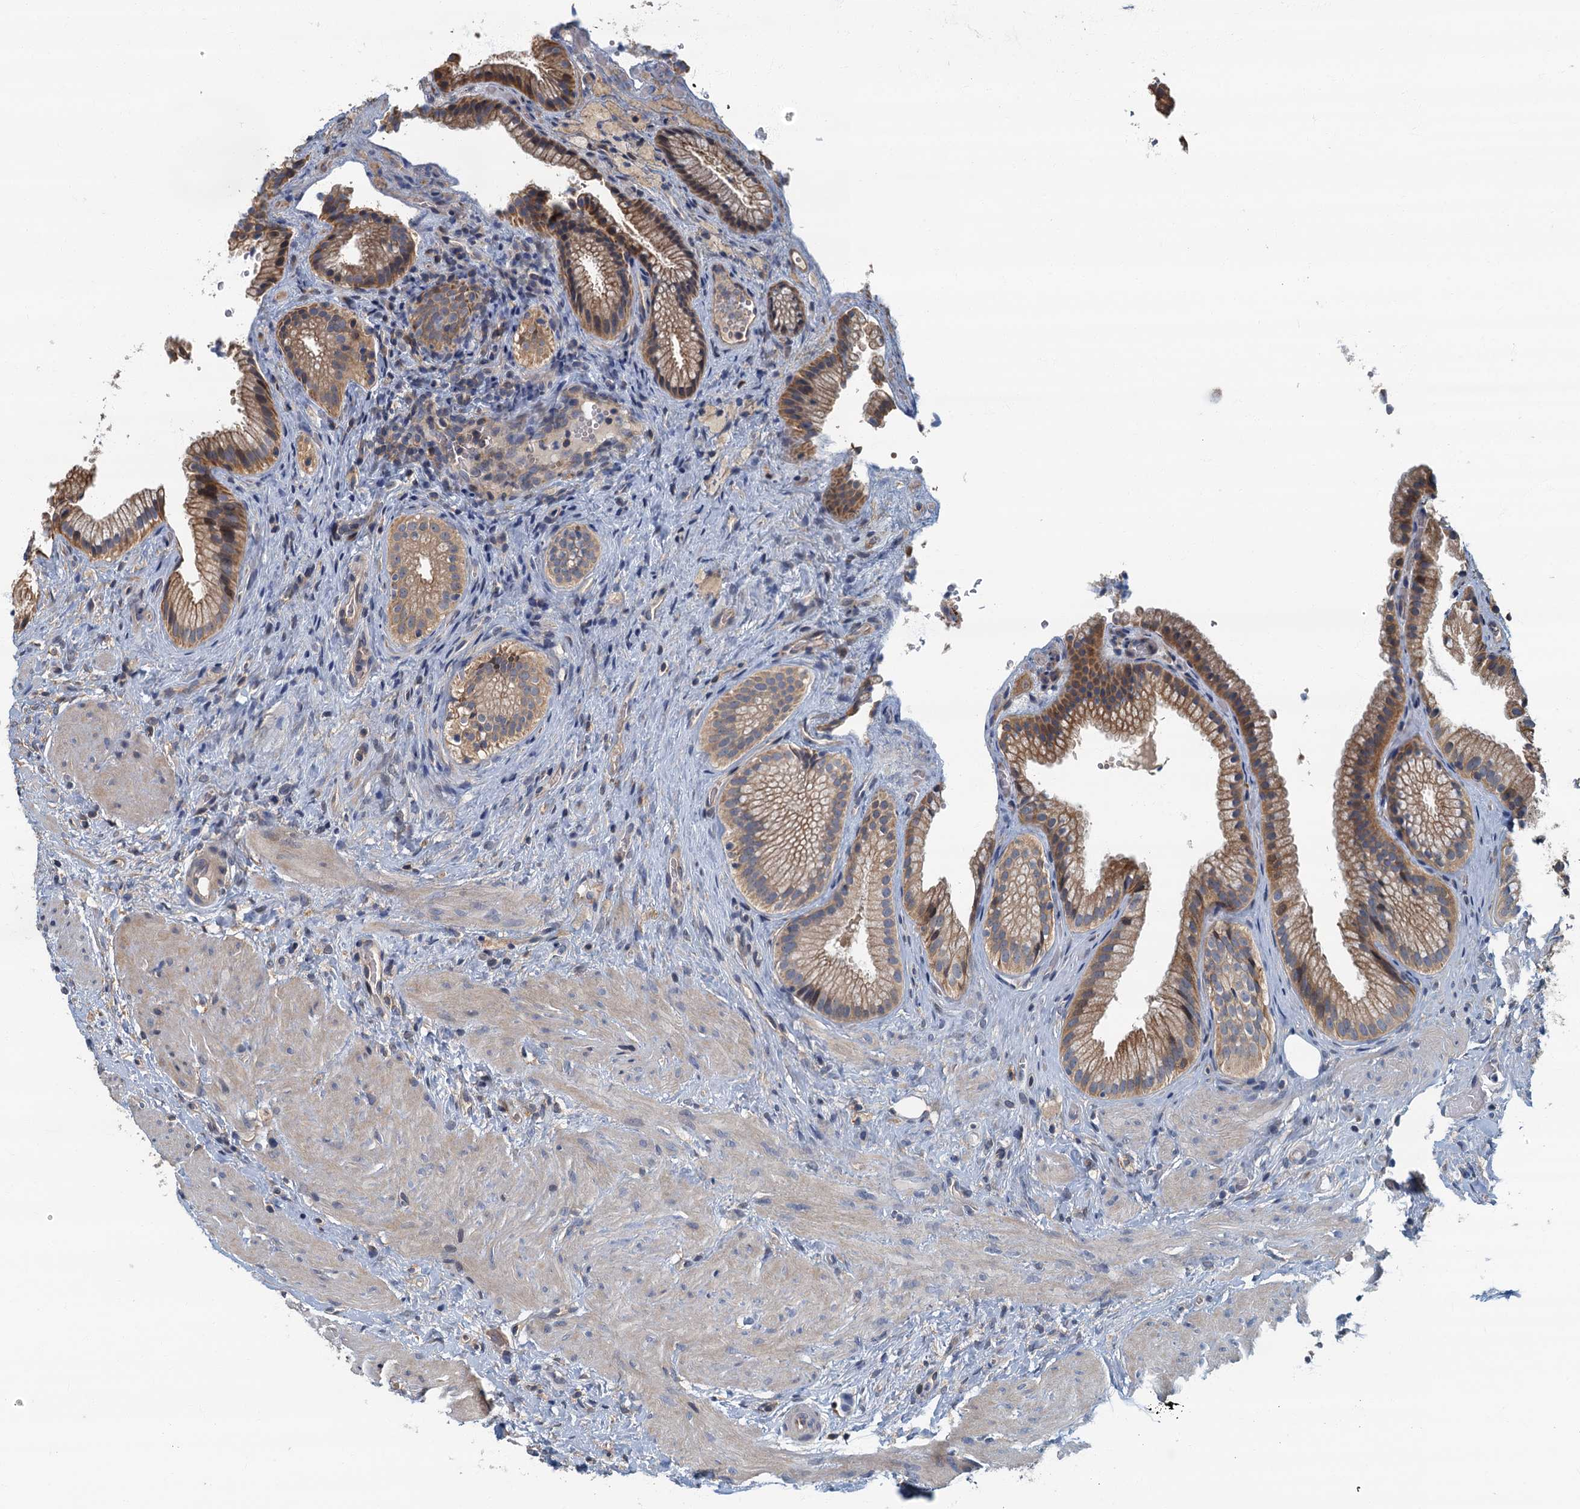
{"staining": {"intensity": "moderate", "quantity": "25%-75%", "location": "cytoplasmic/membranous"}, "tissue": "gallbladder", "cell_type": "Glandular cells", "image_type": "normal", "snomed": [{"axis": "morphology", "description": "Normal tissue, NOS"}, {"axis": "morphology", "description": "Inflammation, NOS"}, {"axis": "topography", "description": "Gallbladder"}], "caption": "Immunohistochemical staining of benign human gallbladder shows 25%-75% levels of moderate cytoplasmic/membranous protein staining in about 25%-75% of glandular cells. Nuclei are stained in blue.", "gene": "CKAP2L", "patient": {"sex": "male", "age": 51}}